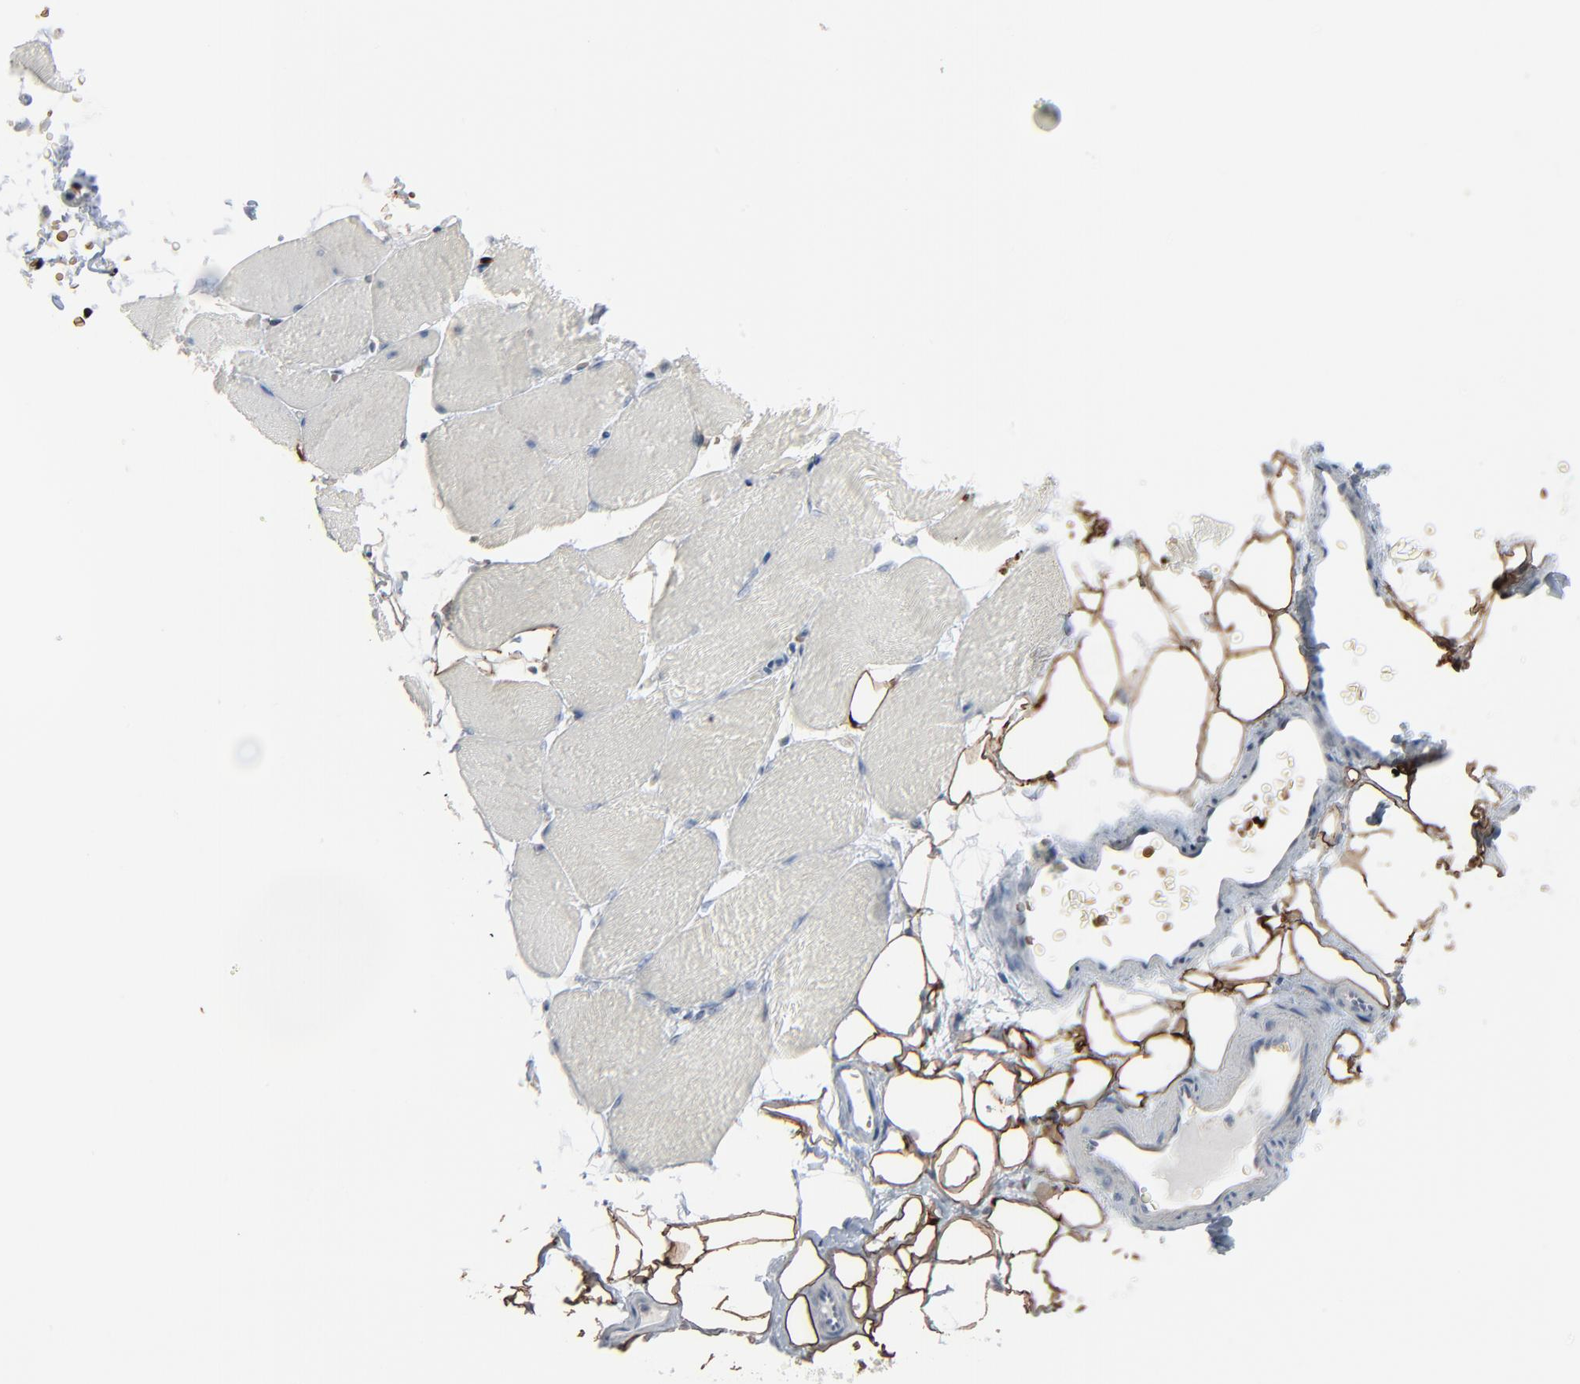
{"staining": {"intensity": "negative", "quantity": "none", "location": "none"}, "tissue": "skeletal muscle", "cell_type": "Myocytes", "image_type": "normal", "snomed": [{"axis": "morphology", "description": "Normal tissue, NOS"}, {"axis": "topography", "description": "Skeletal muscle"}, {"axis": "topography", "description": "Parathyroid gland"}], "caption": "Myocytes show no significant protein expression in benign skeletal muscle. (Immunohistochemistry, brightfield microscopy, high magnification).", "gene": "SAGE1", "patient": {"sex": "female", "age": 37}}